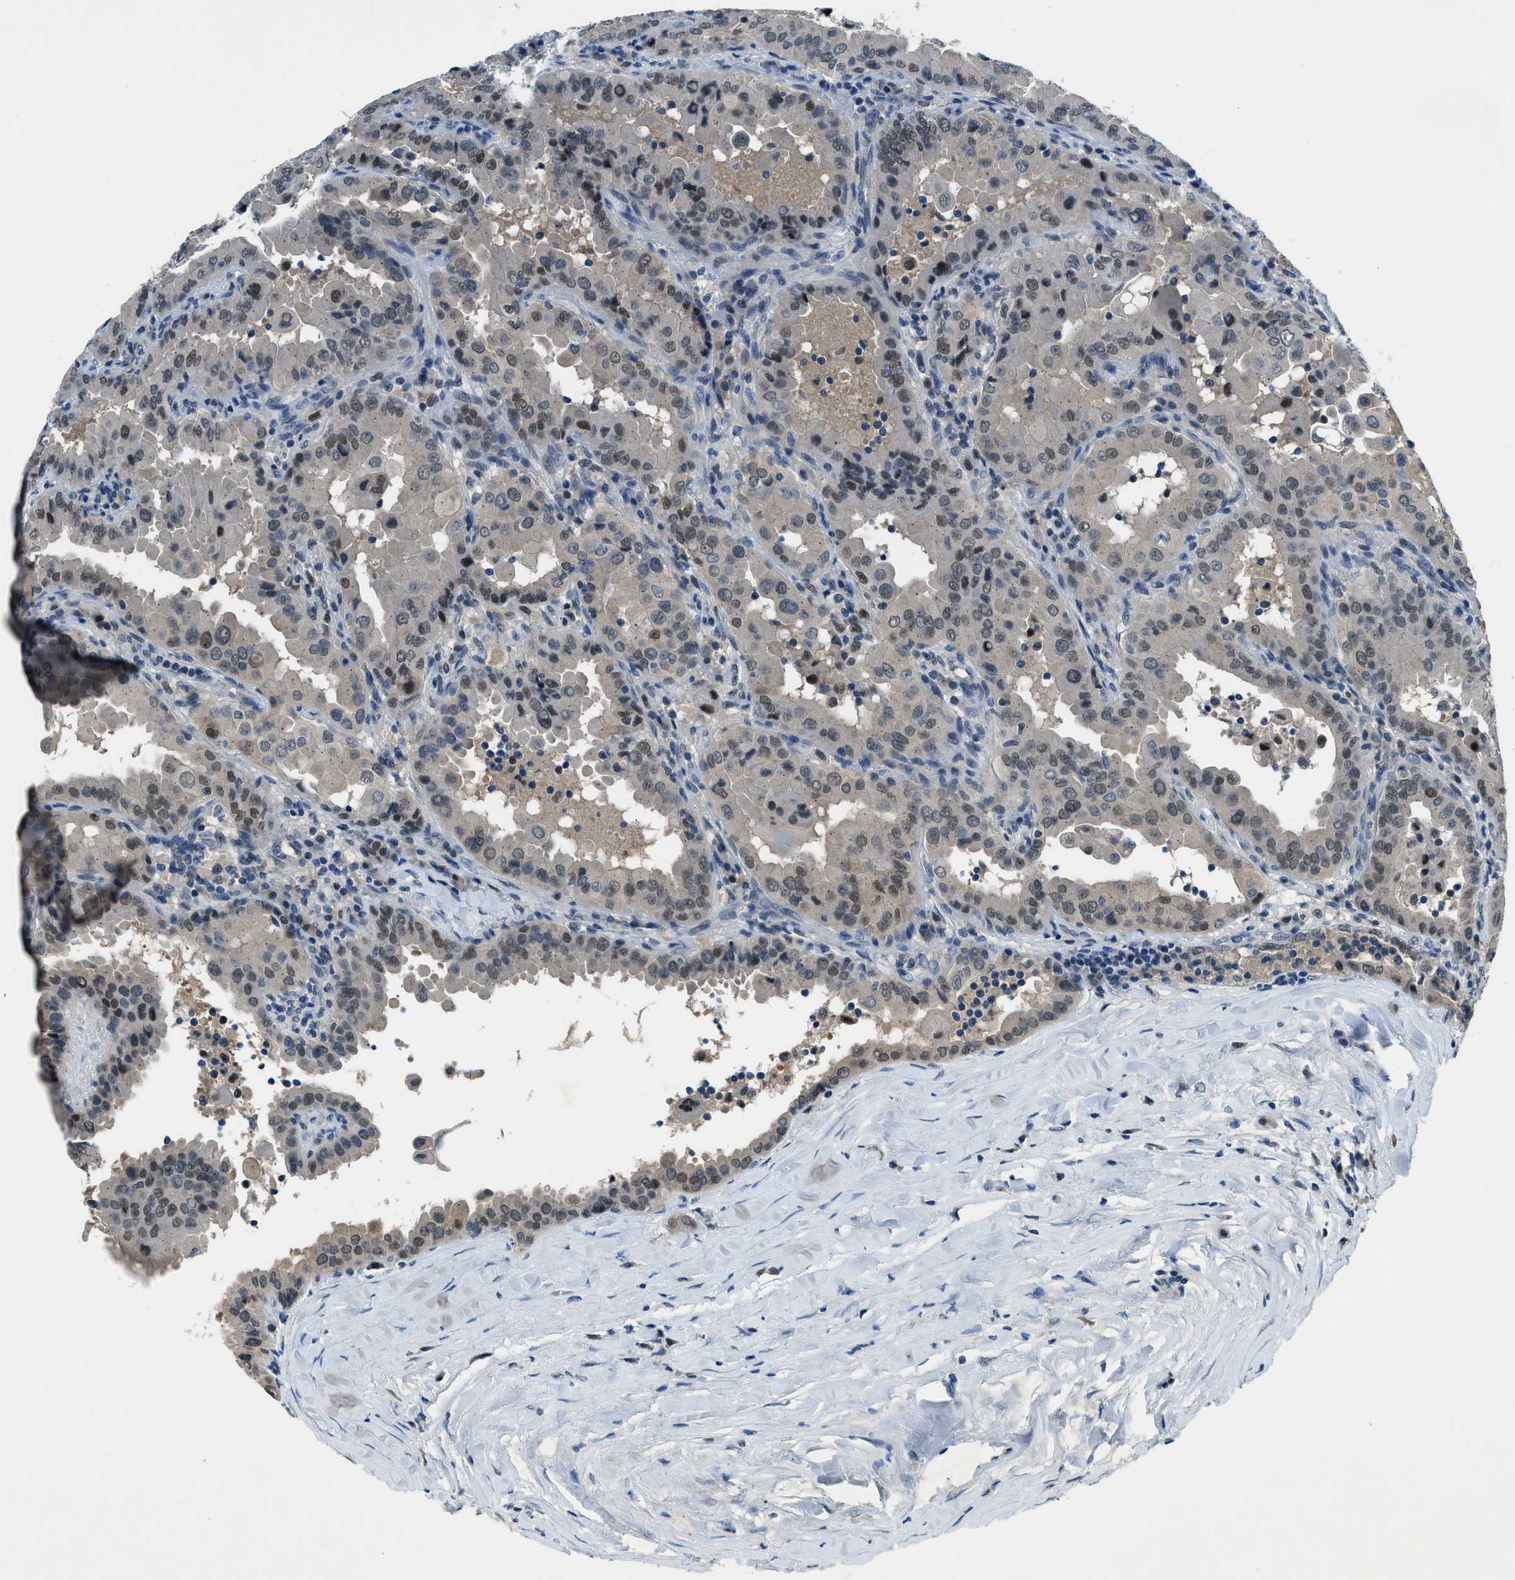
{"staining": {"intensity": "weak", "quantity": "25%-75%", "location": "nuclear"}, "tissue": "thyroid cancer", "cell_type": "Tumor cells", "image_type": "cancer", "snomed": [{"axis": "morphology", "description": "Papillary adenocarcinoma, NOS"}, {"axis": "topography", "description": "Thyroid gland"}], "caption": "Protein expression analysis of human papillary adenocarcinoma (thyroid) reveals weak nuclear expression in approximately 25%-75% of tumor cells.", "gene": "DUSP19", "patient": {"sex": "male", "age": 33}}